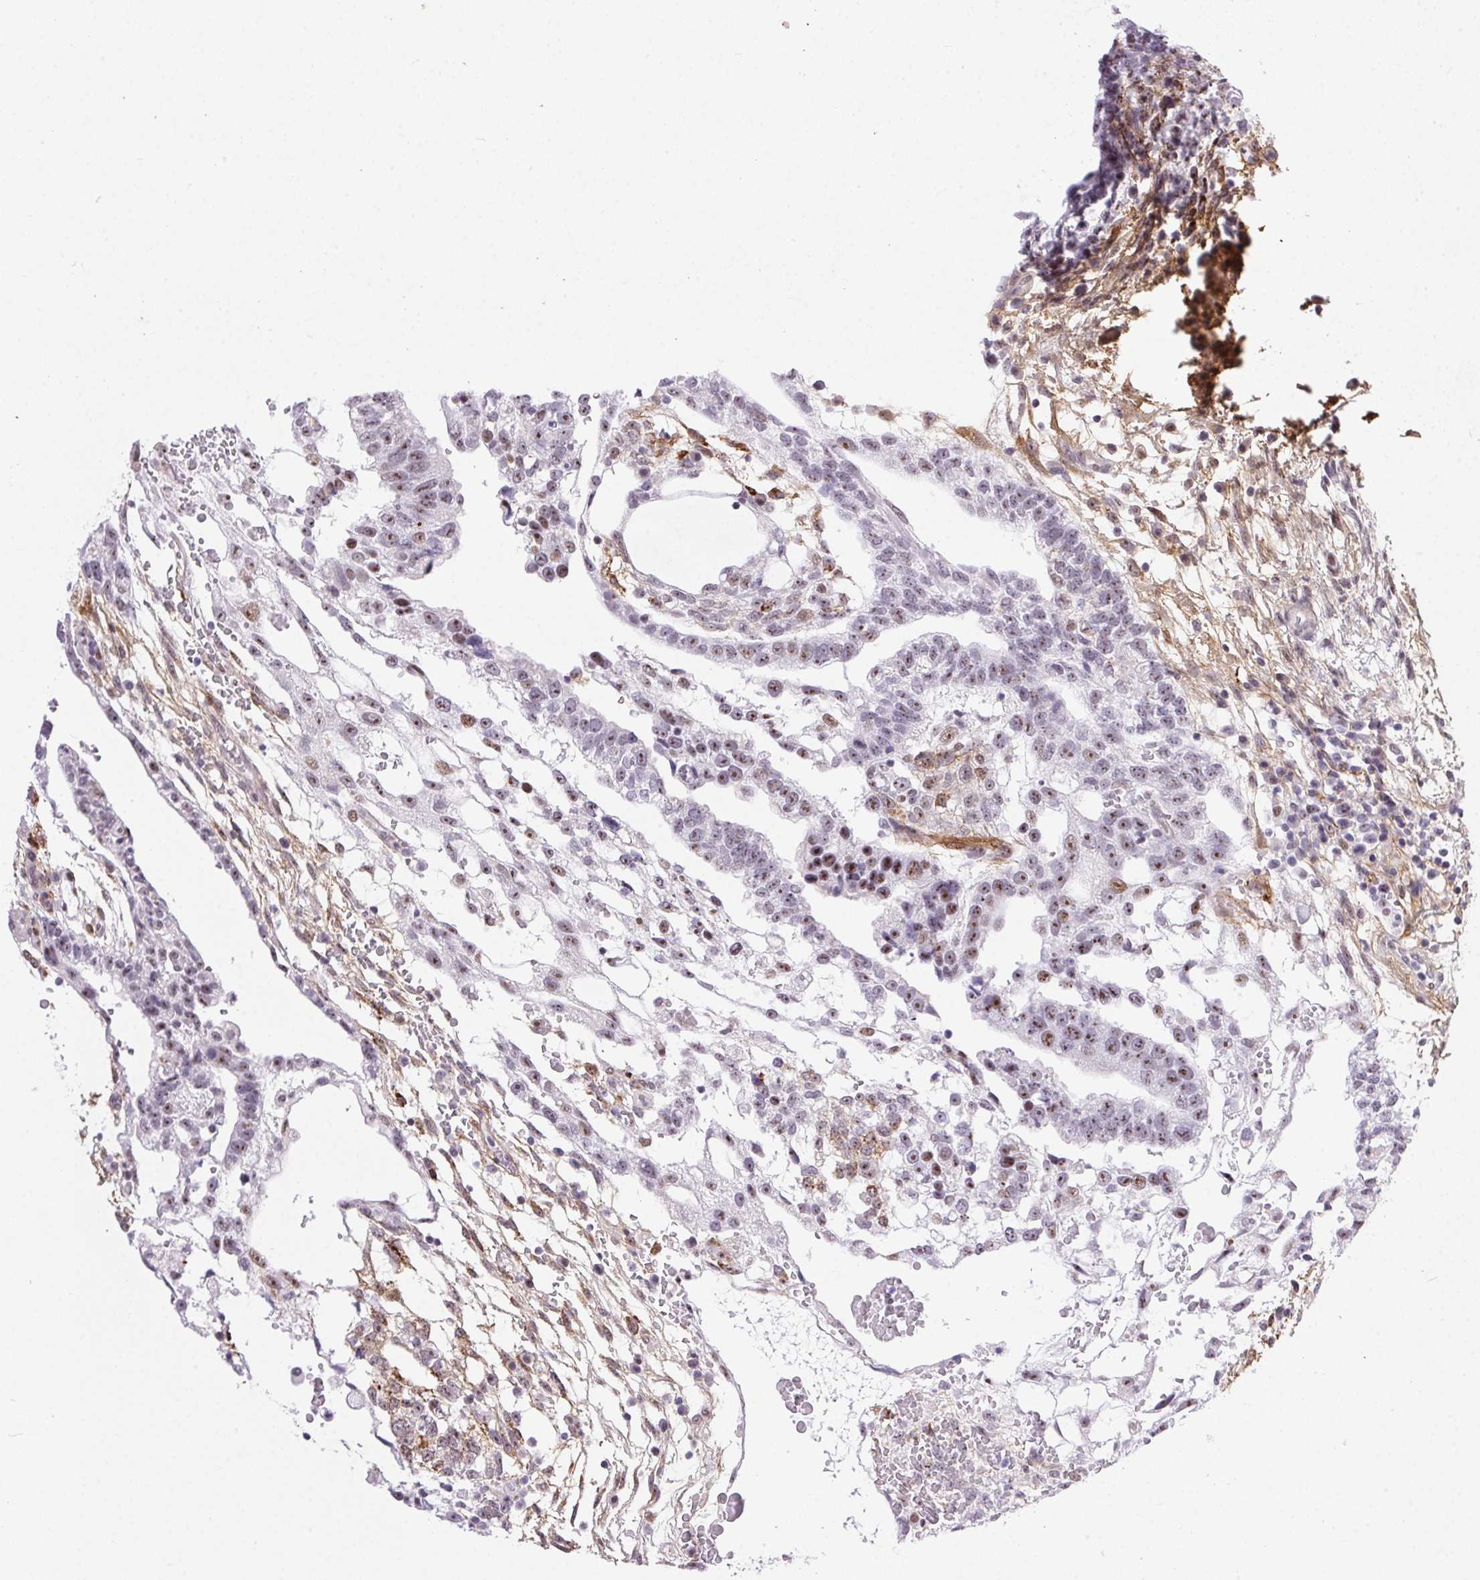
{"staining": {"intensity": "moderate", "quantity": "25%-75%", "location": "nuclear"}, "tissue": "testis cancer", "cell_type": "Tumor cells", "image_type": "cancer", "snomed": [{"axis": "morphology", "description": "Normal tissue, NOS"}, {"axis": "morphology", "description": "Carcinoma, Embryonal, NOS"}, {"axis": "topography", "description": "Testis"}], "caption": "This histopathology image reveals immunohistochemistry (IHC) staining of human testis cancer (embryonal carcinoma), with medium moderate nuclear positivity in approximately 25%-75% of tumor cells.", "gene": "PDZD2", "patient": {"sex": "male", "age": 32}}